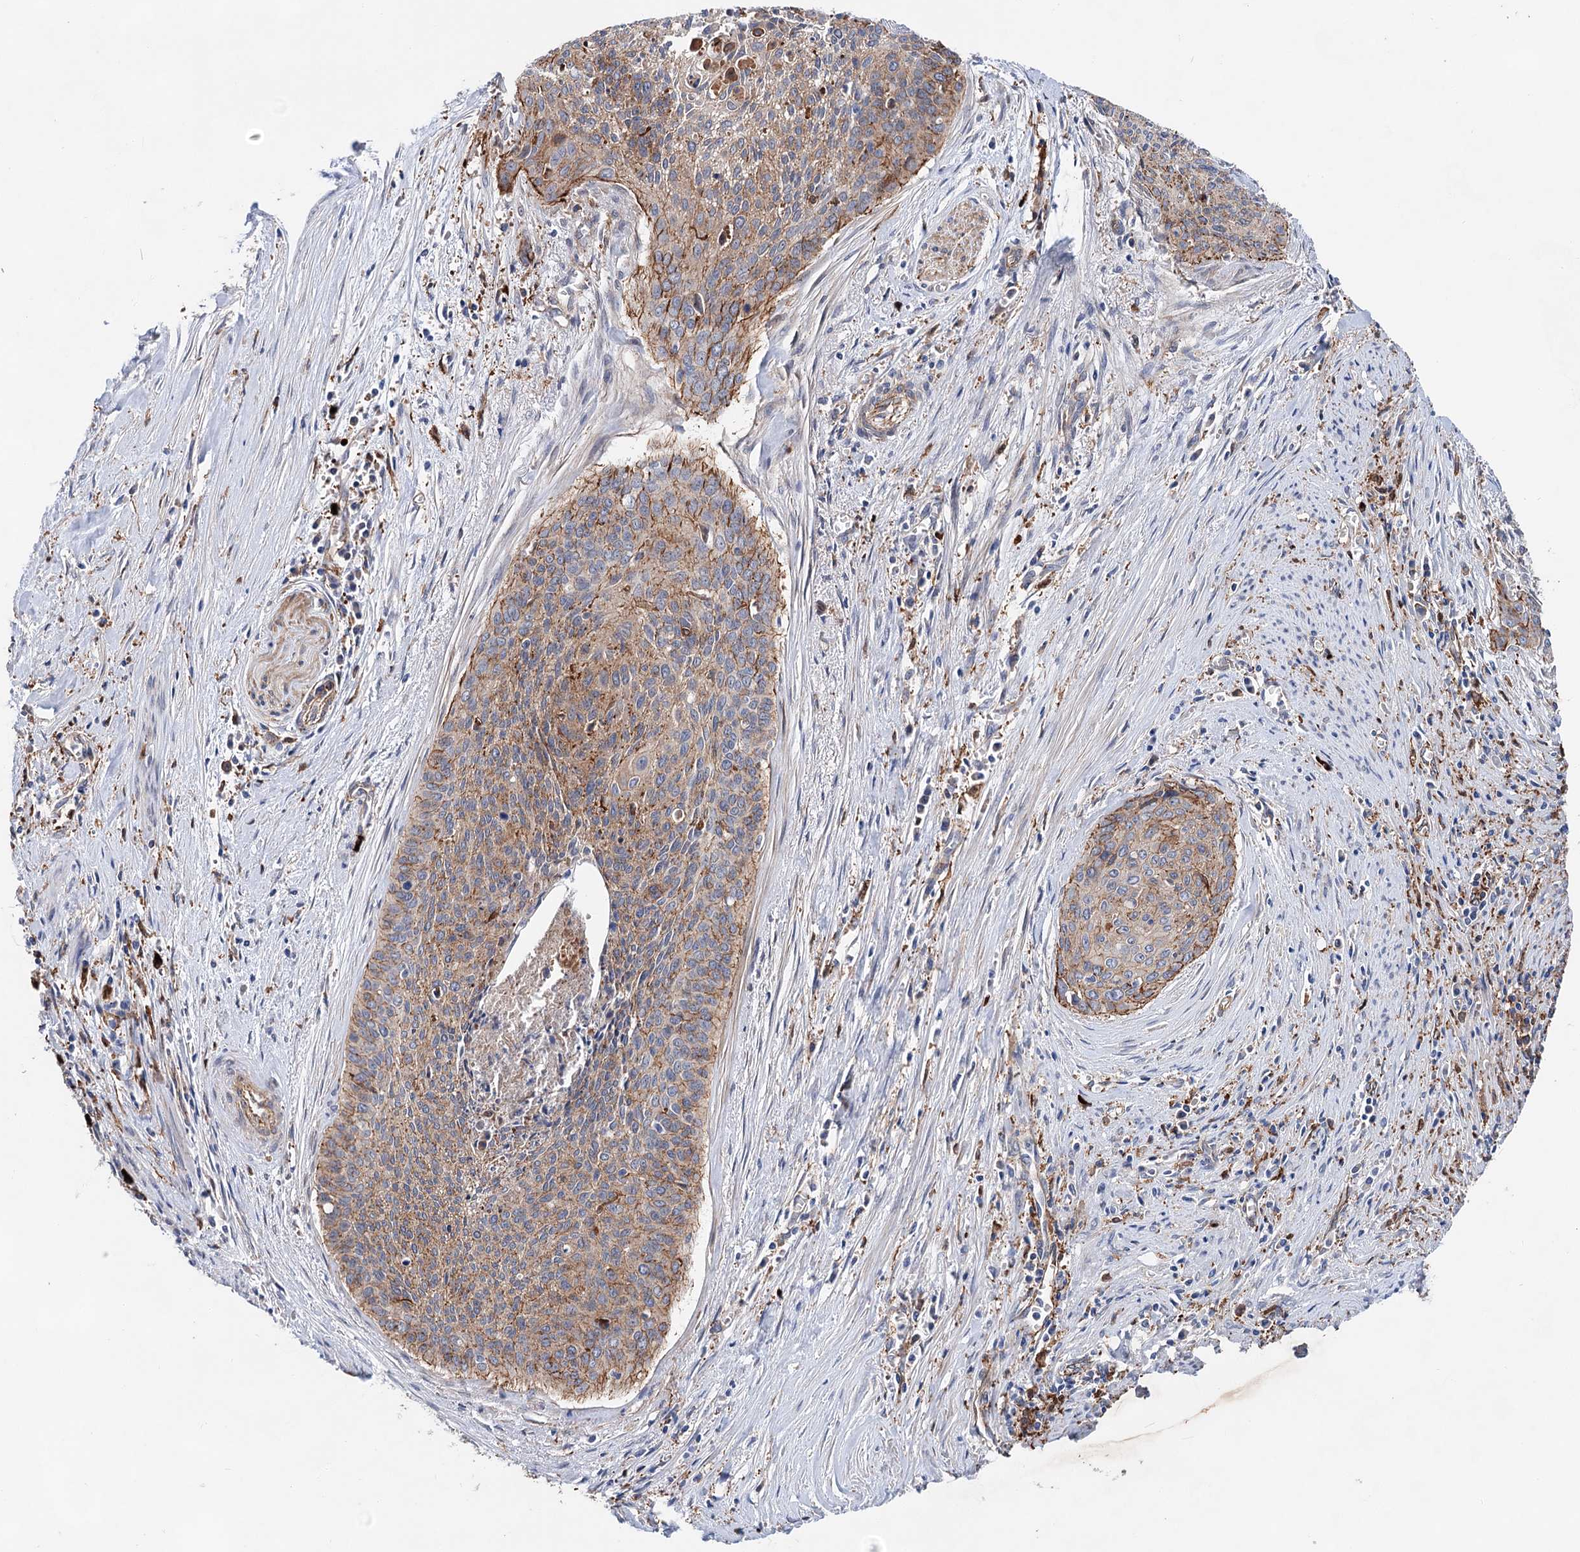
{"staining": {"intensity": "moderate", "quantity": ">75%", "location": "cytoplasmic/membranous"}, "tissue": "cervical cancer", "cell_type": "Tumor cells", "image_type": "cancer", "snomed": [{"axis": "morphology", "description": "Squamous cell carcinoma, NOS"}, {"axis": "topography", "description": "Cervix"}], "caption": "This is a micrograph of immunohistochemistry staining of cervical cancer (squamous cell carcinoma), which shows moderate staining in the cytoplasmic/membranous of tumor cells.", "gene": "TMTC3", "patient": {"sex": "female", "age": 55}}